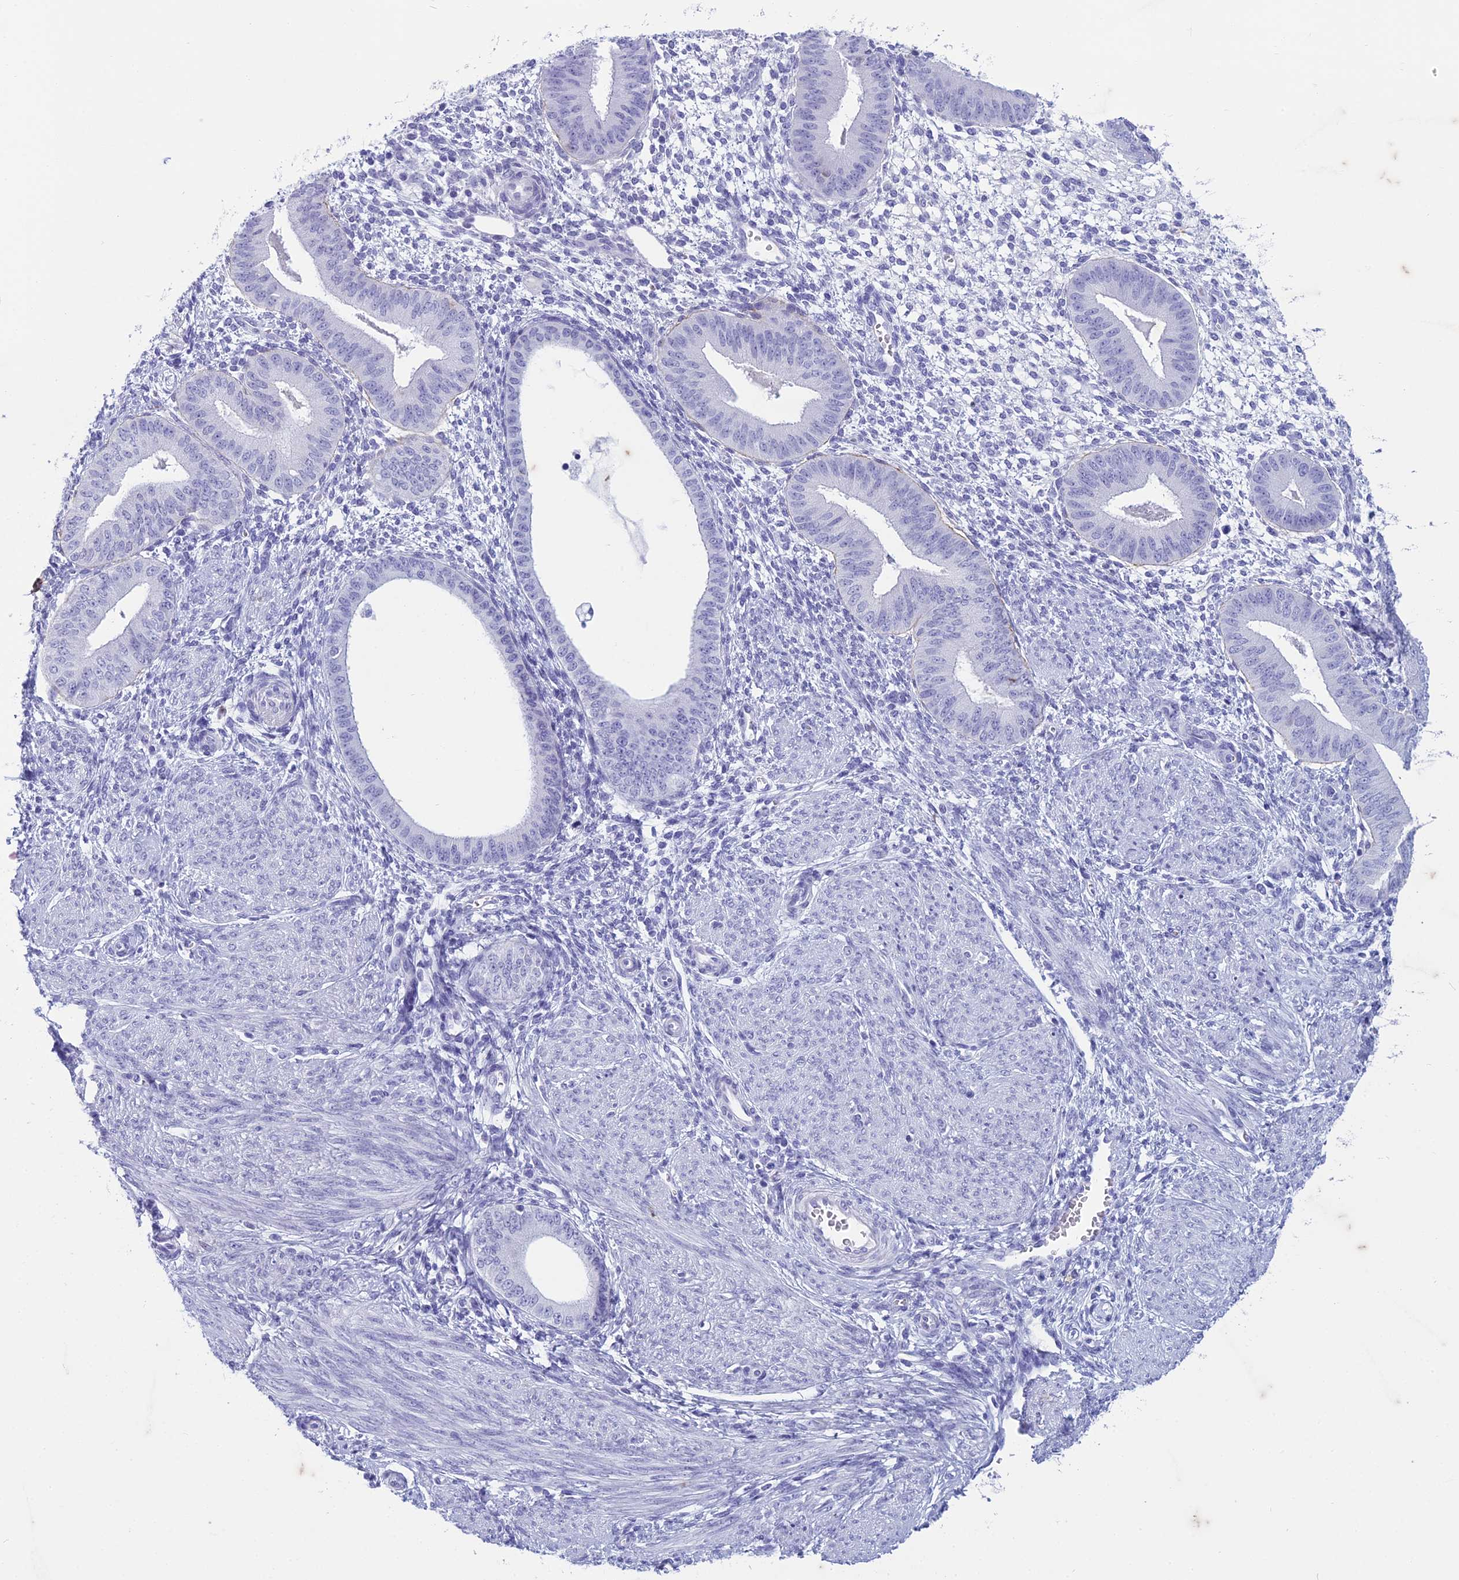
{"staining": {"intensity": "negative", "quantity": "none", "location": "none"}, "tissue": "endometrium", "cell_type": "Cells in endometrial stroma", "image_type": "normal", "snomed": [{"axis": "morphology", "description": "Normal tissue, NOS"}, {"axis": "topography", "description": "Endometrium"}], "caption": "This image is of benign endometrium stained with IHC to label a protein in brown with the nuclei are counter-stained blue. There is no staining in cells in endometrial stroma. (DAB immunohistochemistry with hematoxylin counter stain).", "gene": "HMGB4", "patient": {"sex": "female", "age": 49}}